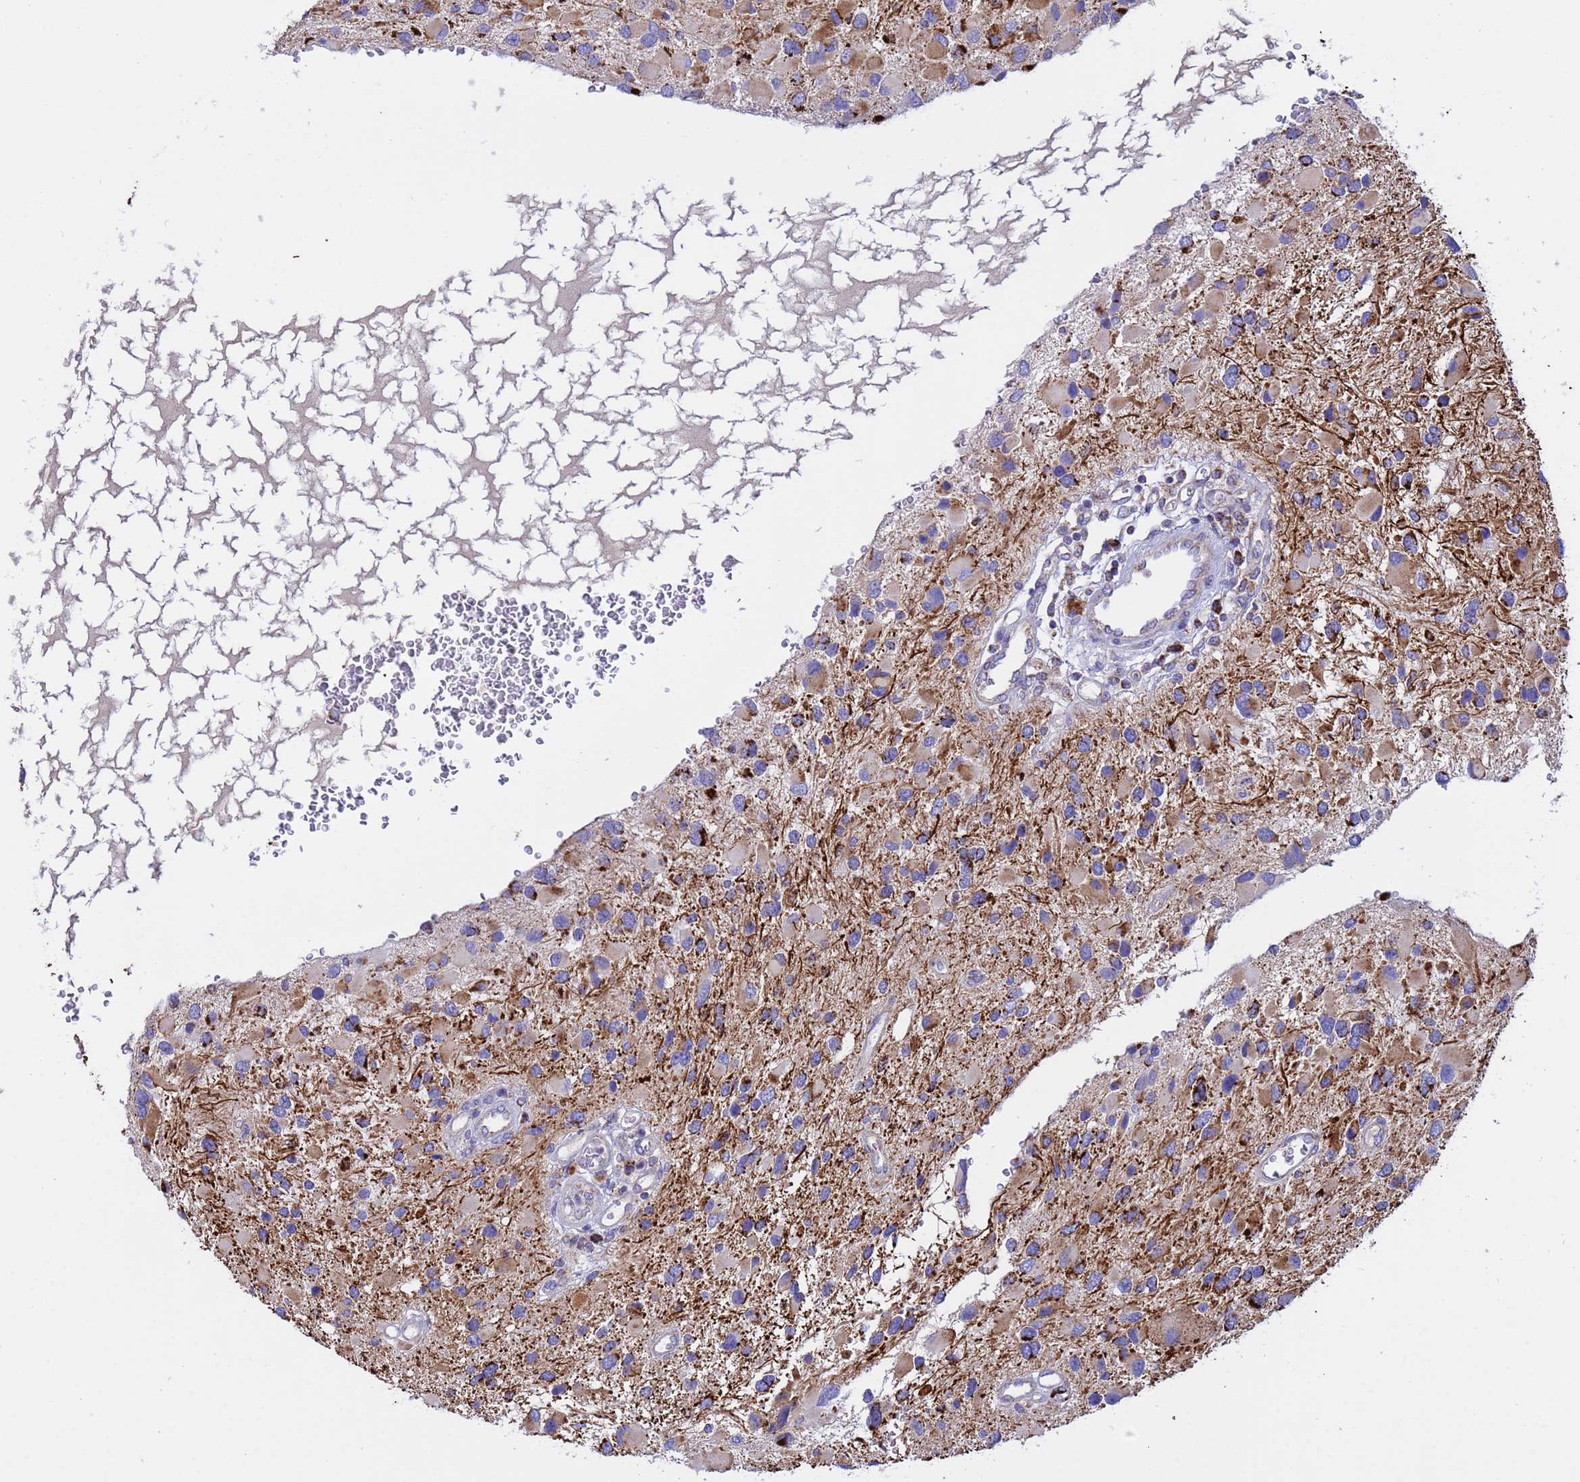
{"staining": {"intensity": "moderate", "quantity": "25%-75%", "location": "cytoplasmic/membranous"}, "tissue": "glioma", "cell_type": "Tumor cells", "image_type": "cancer", "snomed": [{"axis": "morphology", "description": "Glioma, malignant, High grade"}, {"axis": "topography", "description": "Brain"}], "caption": "Glioma stained for a protein reveals moderate cytoplasmic/membranous positivity in tumor cells.", "gene": "TUBGCP3", "patient": {"sex": "male", "age": 53}}